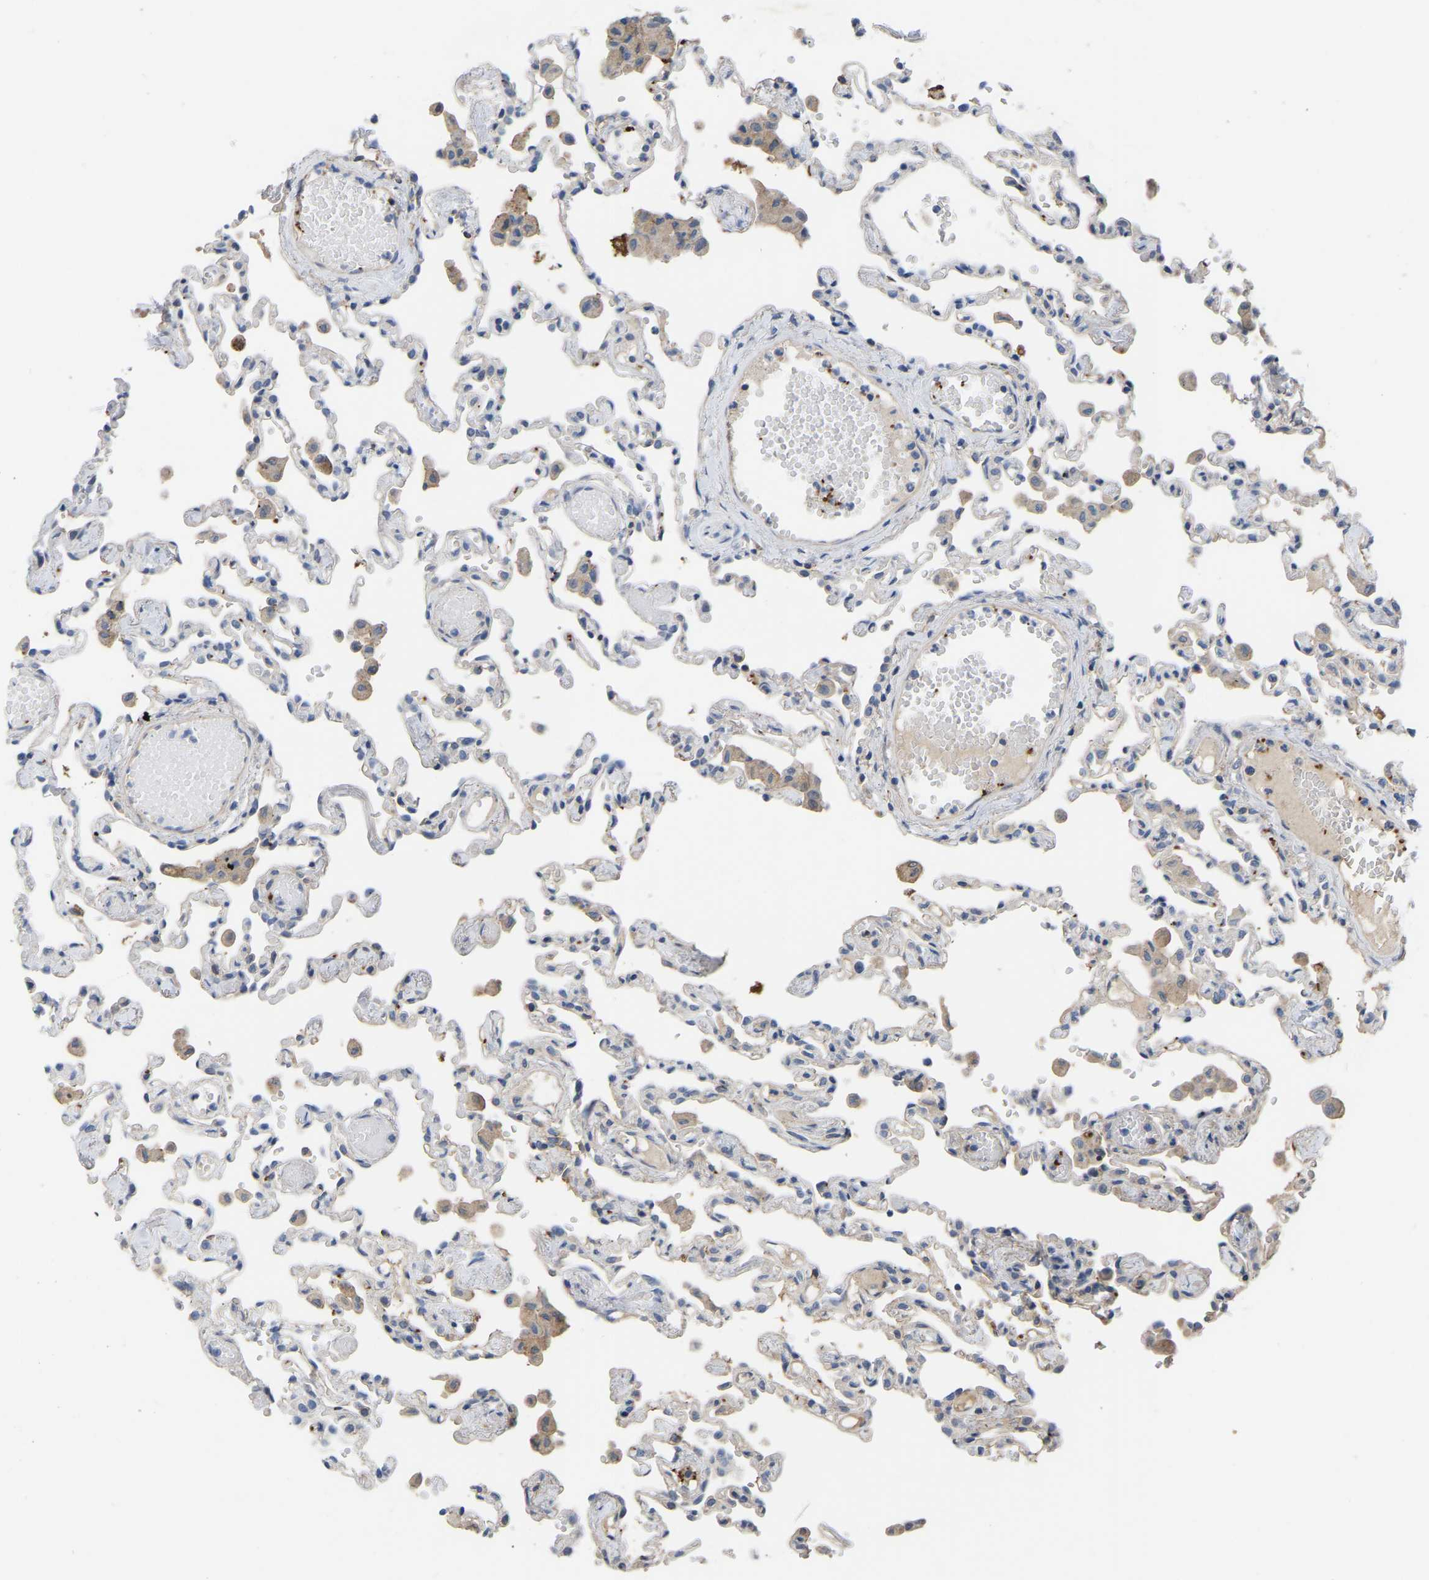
{"staining": {"intensity": "weak", "quantity": "<25%", "location": "cytoplasmic/membranous"}, "tissue": "lung", "cell_type": "Alveolar cells", "image_type": "normal", "snomed": [{"axis": "morphology", "description": "Normal tissue, NOS"}, {"axis": "topography", "description": "Bronchus"}, {"axis": "topography", "description": "Lung"}], "caption": "IHC of normal lung displays no positivity in alveolar cells.", "gene": "ZNF449", "patient": {"sex": "female", "age": 49}}